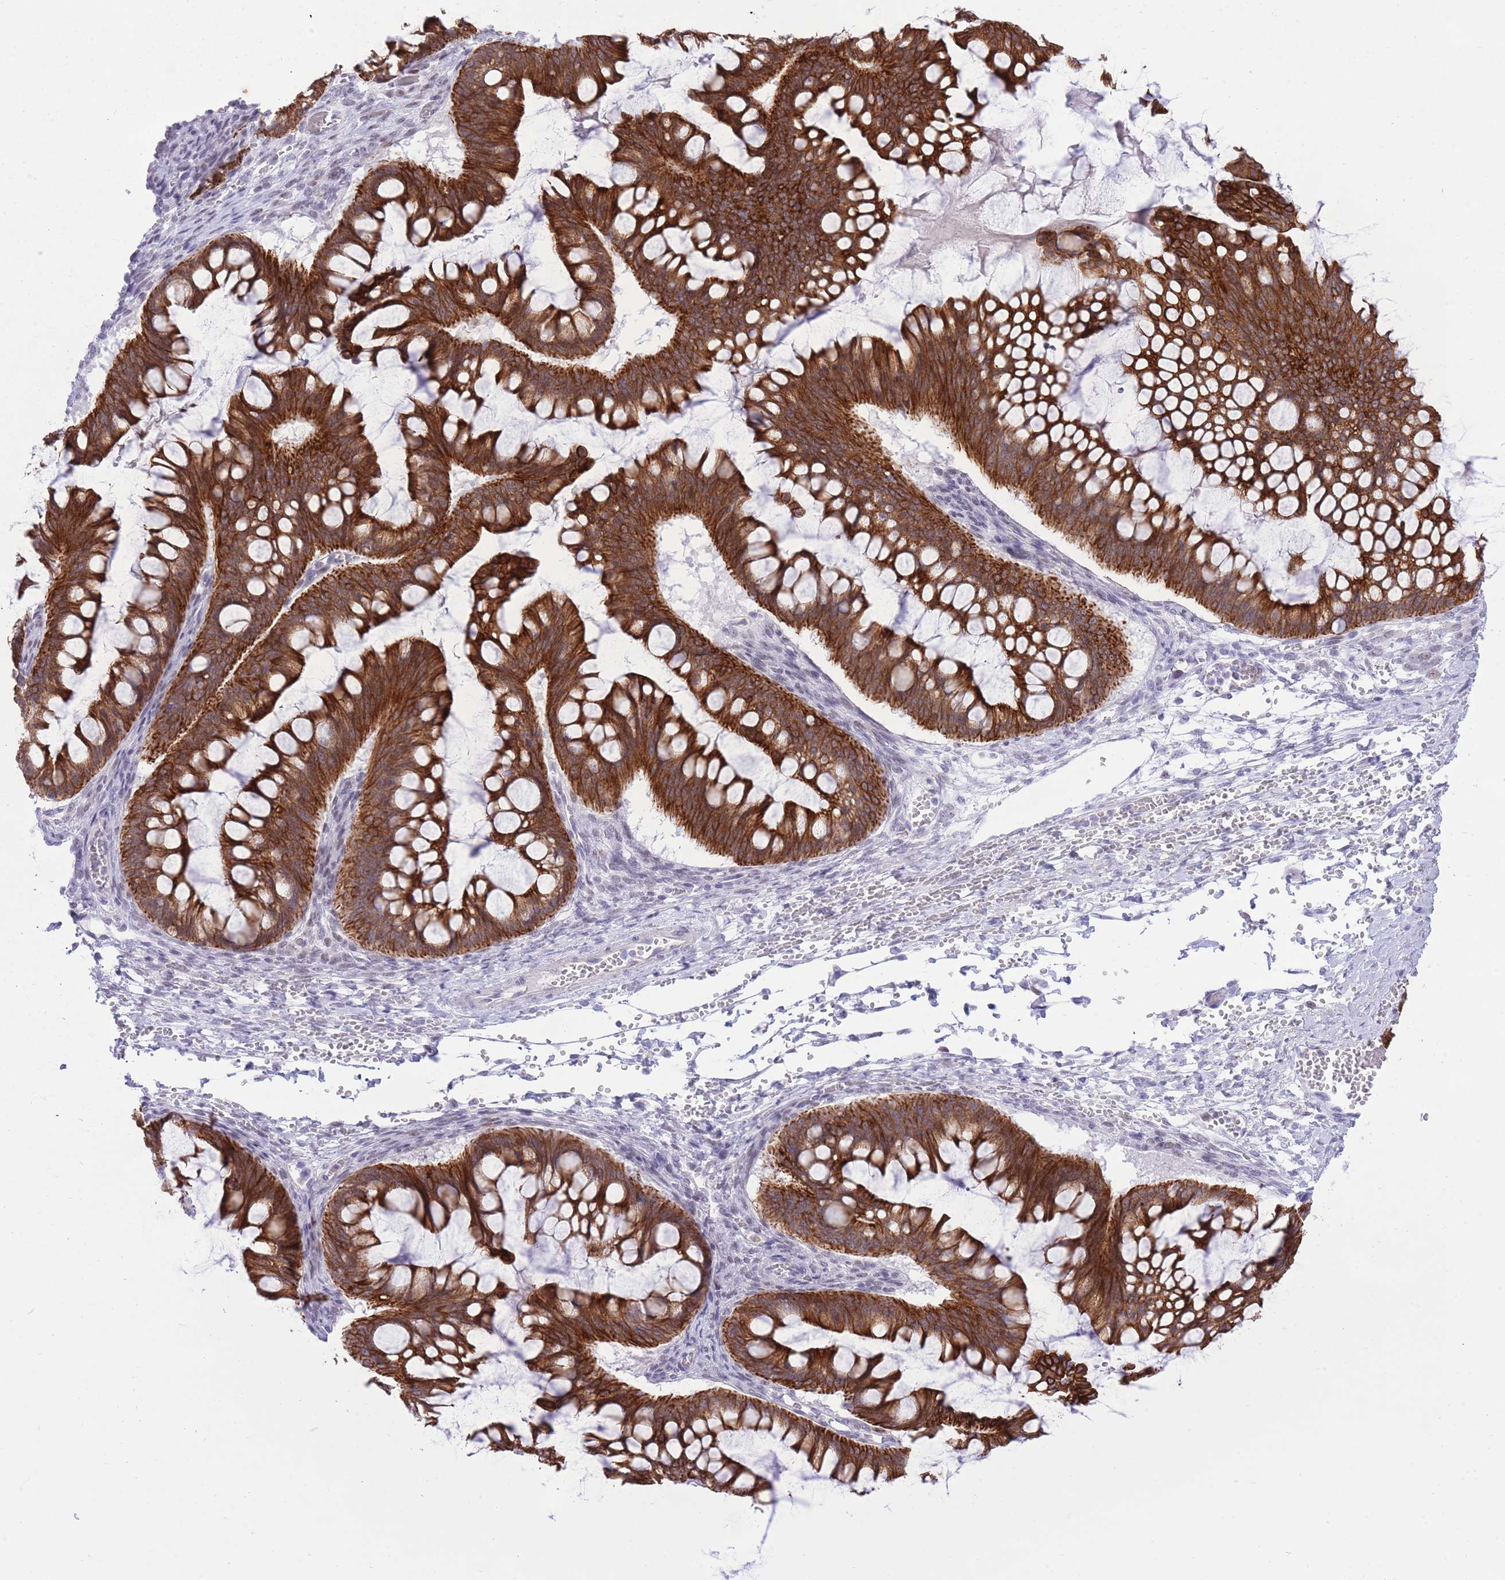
{"staining": {"intensity": "strong", "quantity": ">75%", "location": "cytoplasmic/membranous"}, "tissue": "ovarian cancer", "cell_type": "Tumor cells", "image_type": "cancer", "snomed": [{"axis": "morphology", "description": "Cystadenocarcinoma, mucinous, NOS"}, {"axis": "topography", "description": "Ovary"}], "caption": "Strong cytoplasmic/membranous positivity is seen in about >75% of tumor cells in ovarian mucinous cystadenocarcinoma.", "gene": "MEIS3", "patient": {"sex": "female", "age": 73}}